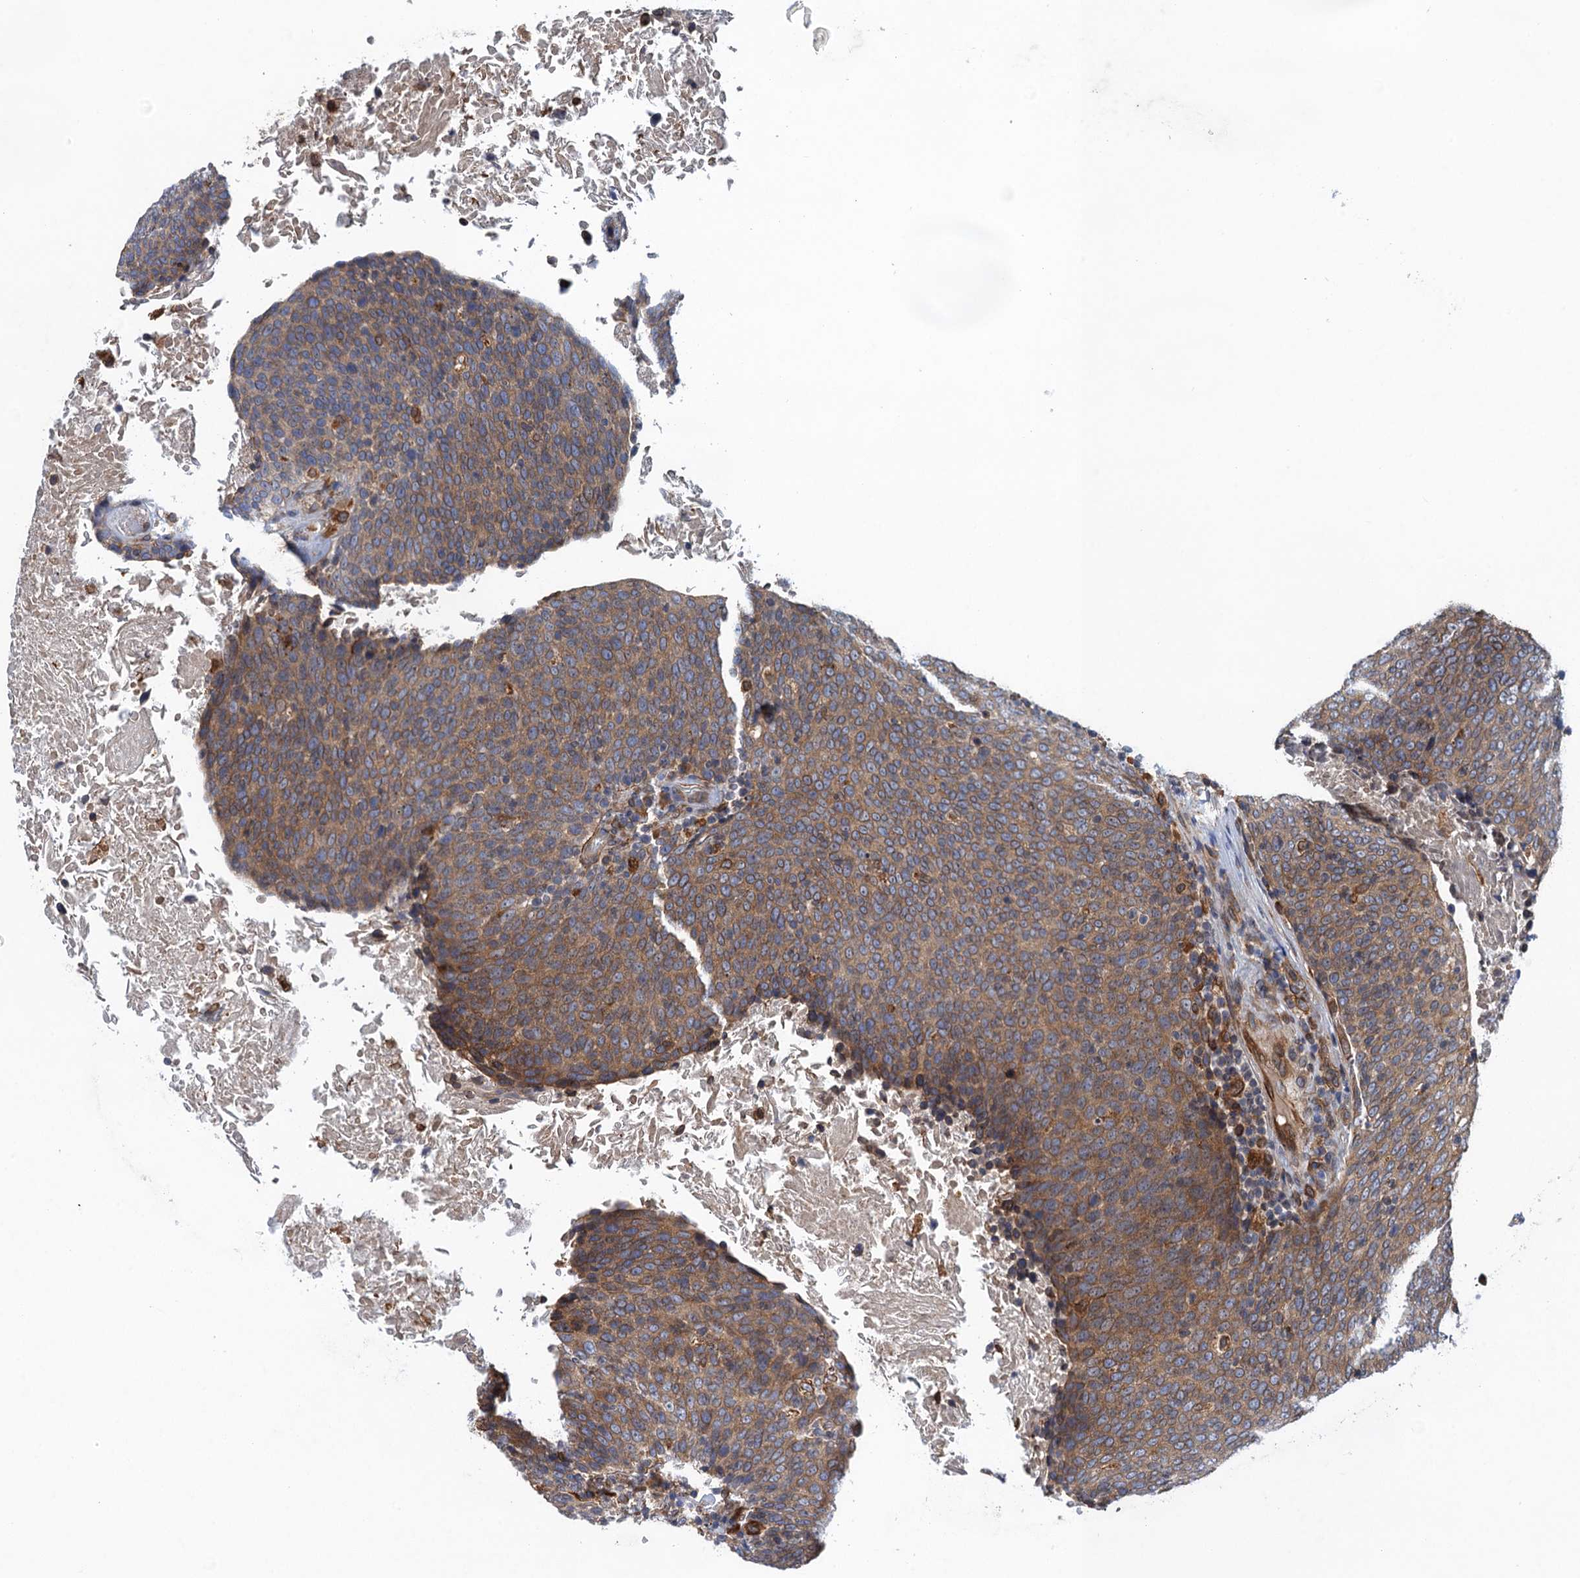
{"staining": {"intensity": "moderate", "quantity": ">75%", "location": "cytoplasmic/membranous"}, "tissue": "head and neck cancer", "cell_type": "Tumor cells", "image_type": "cancer", "snomed": [{"axis": "morphology", "description": "Squamous cell carcinoma, NOS"}, {"axis": "morphology", "description": "Squamous cell carcinoma, metastatic, NOS"}, {"axis": "topography", "description": "Lymph node"}, {"axis": "topography", "description": "Head-Neck"}], "caption": "High-power microscopy captured an IHC image of head and neck metastatic squamous cell carcinoma, revealing moderate cytoplasmic/membranous expression in about >75% of tumor cells.", "gene": "ARMC5", "patient": {"sex": "male", "age": 62}}